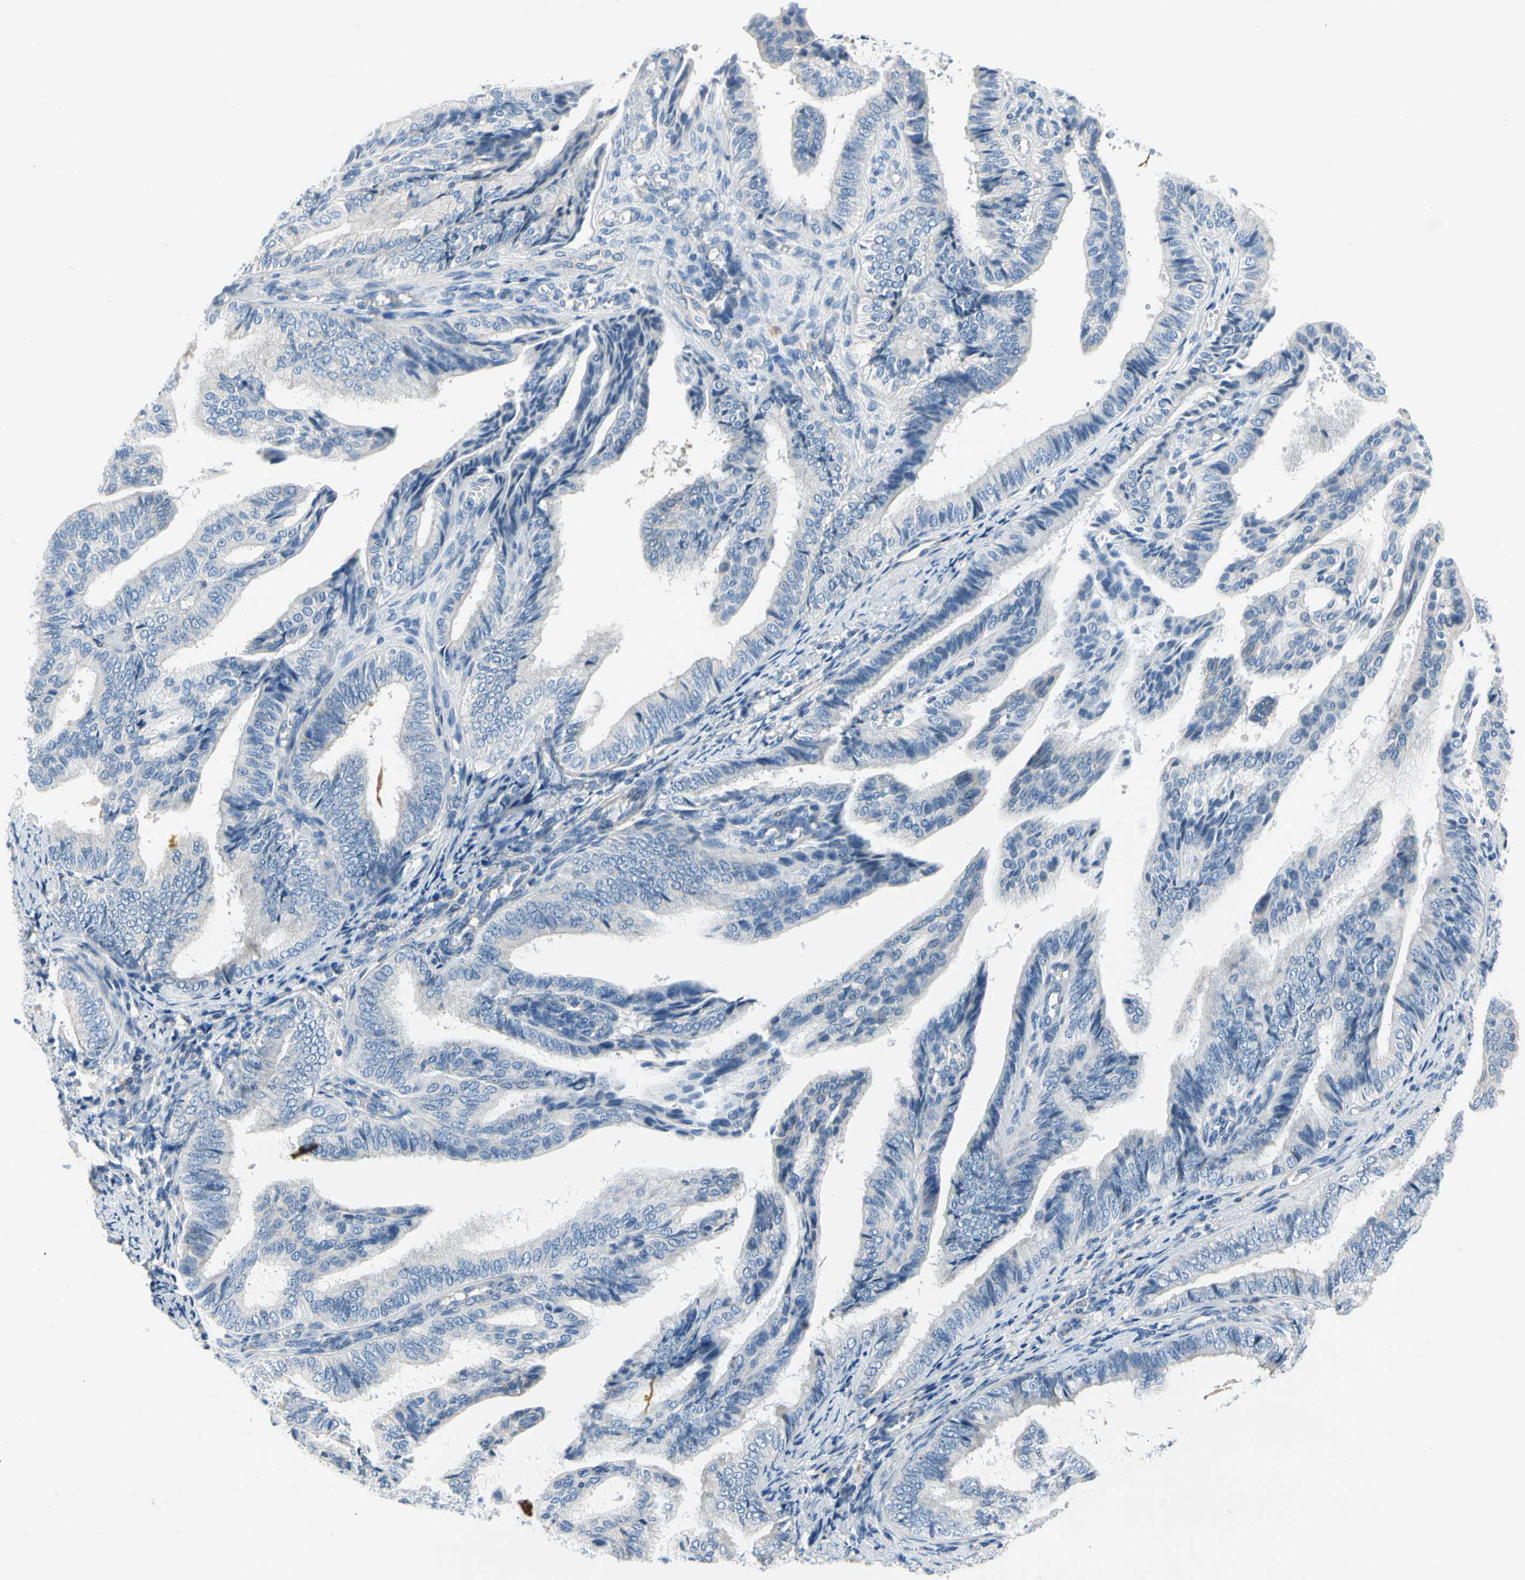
{"staining": {"intensity": "negative", "quantity": "none", "location": "none"}, "tissue": "endometrial cancer", "cell_type": "Tumor cells", "image_type": "cancer", "snomed": [{"axis": "morphology", "description": "Adenocarcinoma, NOS"}, {"axis": "topography", "description": "Endometrium"}], "caption": "An image of human adenocarcinoma (endometrial) is negative for staining in tumor cells. Brightfield microscopy of immunohistochemistry stained with DAB (brown) and hematoxylin (blue), captured at high magnification.", "gene": "CA14", "patient": {"sex": "female", "age": 58}}